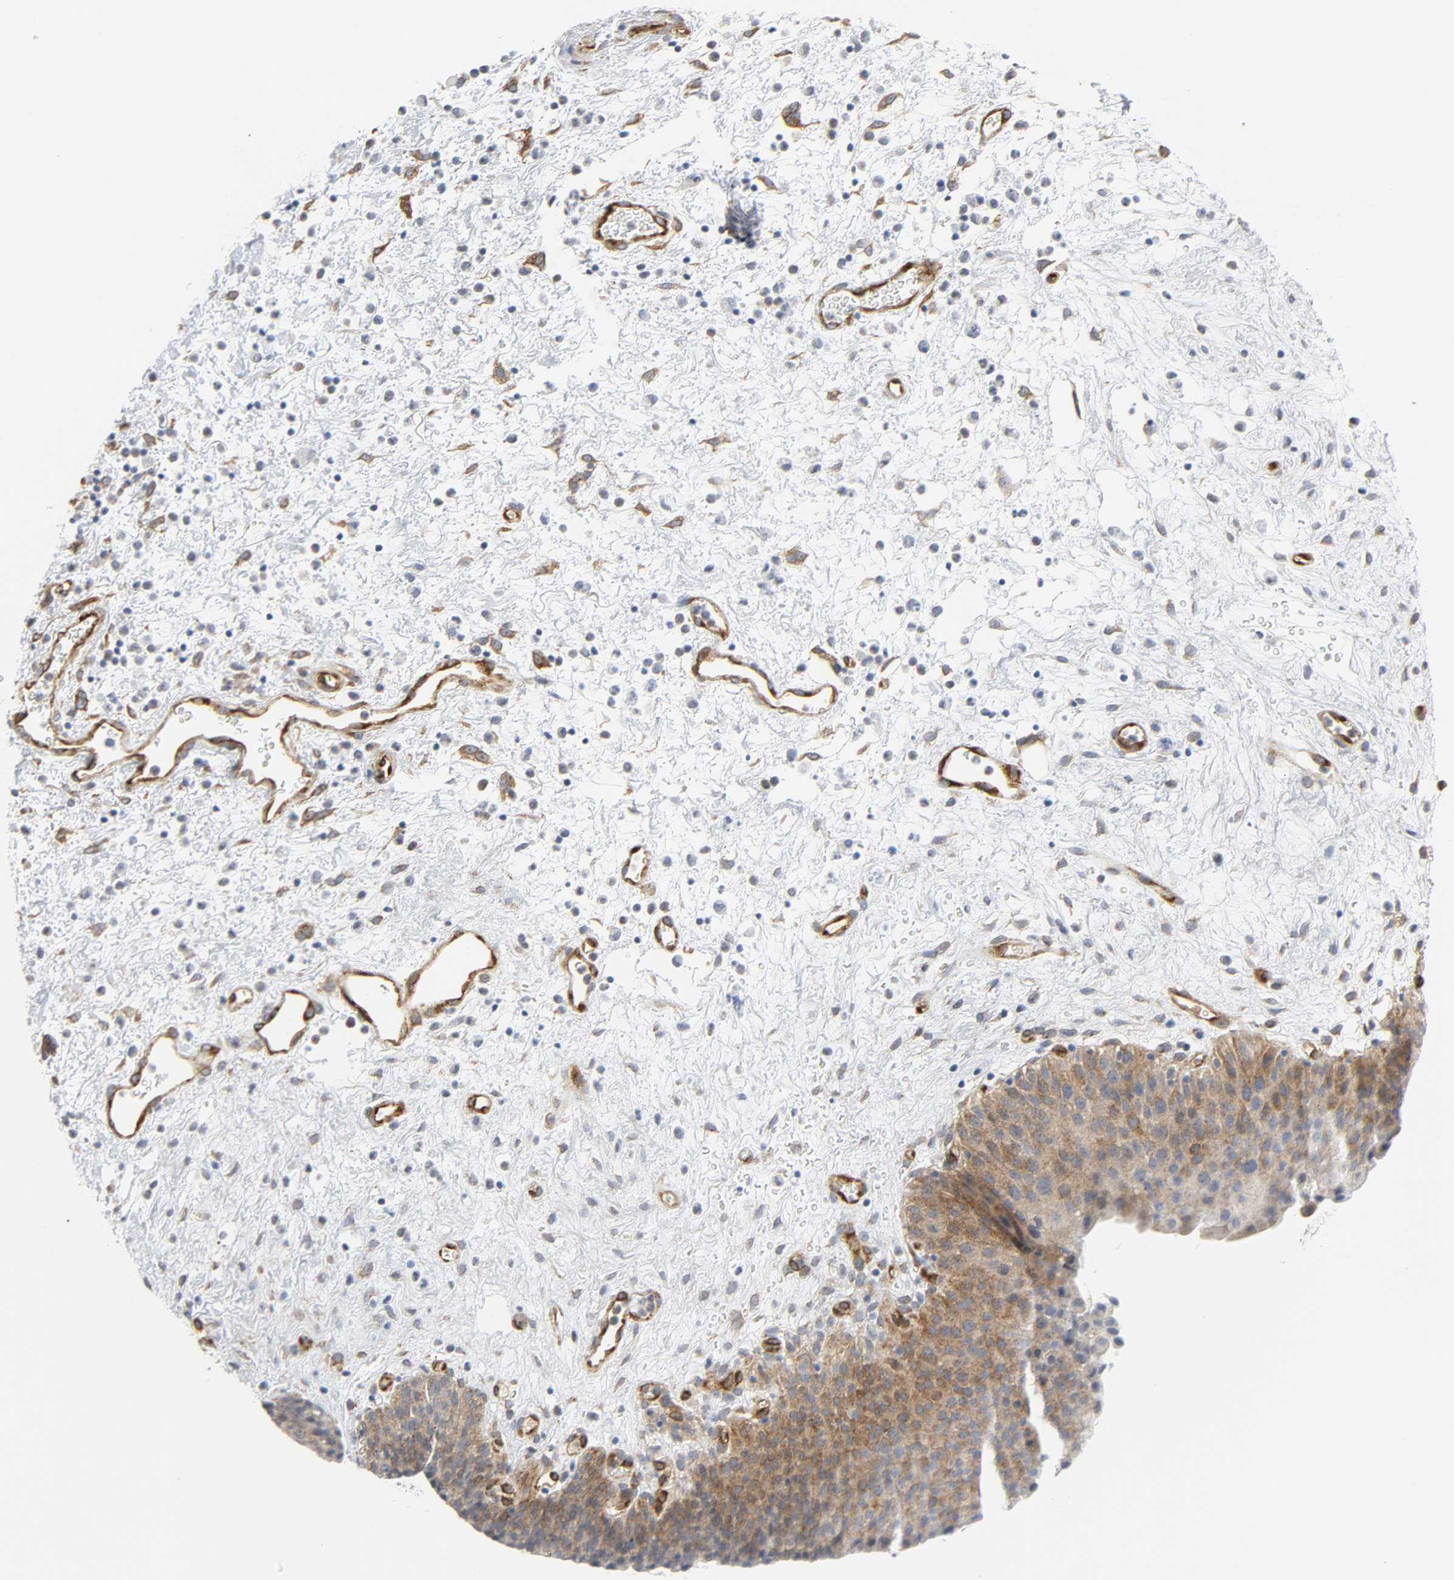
{"staining": {"intensity": "moderate", "quantity": ">75%", "location": "cytoplasmic/membranous"}, "tissue": "urinary bladder", "cell_type": "Urothelial cells", "image_type": "normal", "snomed": [{"axis": "morphology", "description": "Normal tissue, NOS"}, {"axis": "morphology", "description": "Dysplasia, NOS"}, {"axis": "topography", "description": "Urinary bladder"}], "caption": "Immunohistochemistry (IHC) (DAB) staining of unremarkable urinary bladder demonstrates moderate cytoplasmic/membranous protein positivity in about >75% of urothelial cells.", "gene": "DOCK1", "patient": {"sex": "male", "age": 35}}